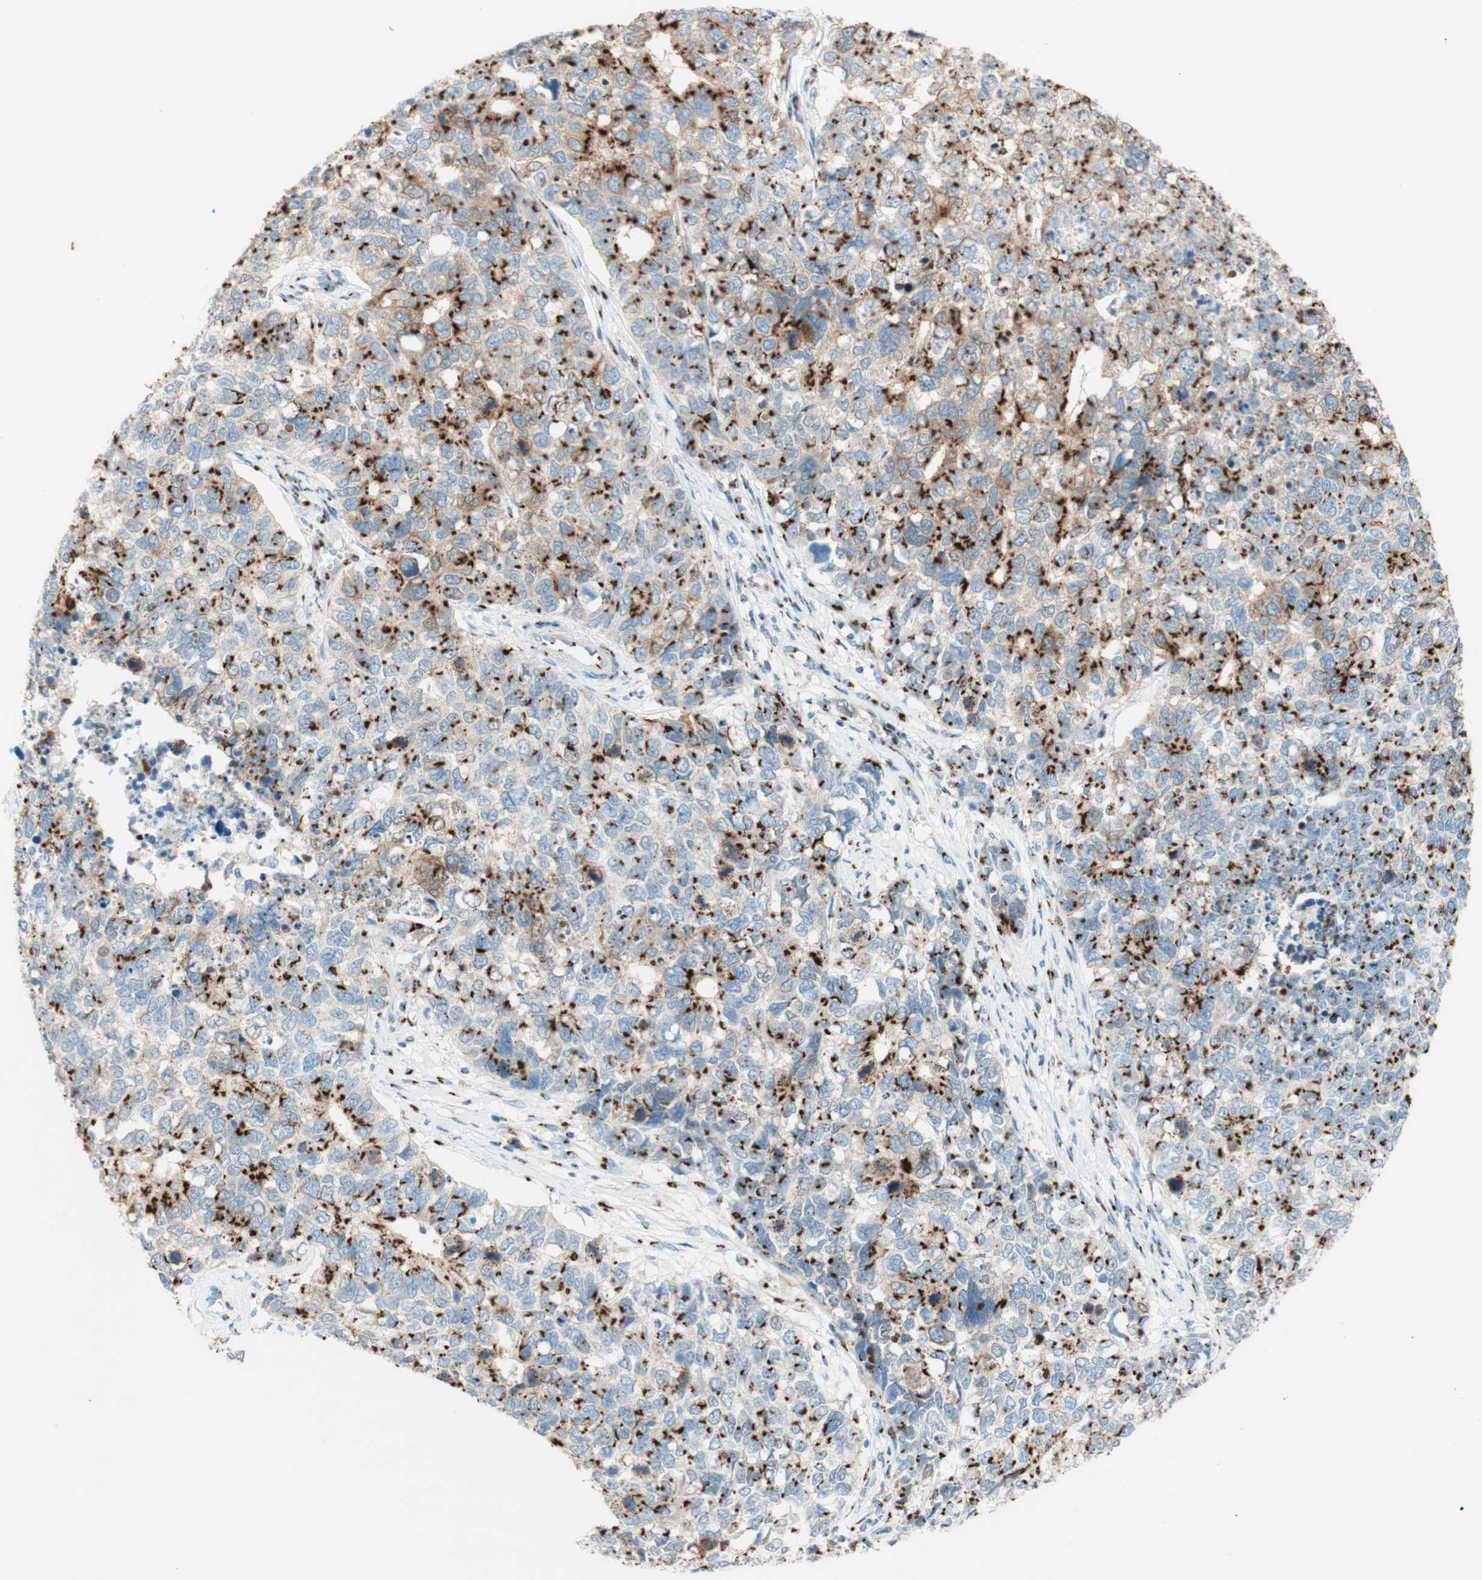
{"staining": {"intensity": "strong", "quantity": ">75%", "location": "cytoplasmic/membranous"}, "tissue": "cervical cancer", "cell_type": "Tumor cells", "image_type": "cancer", "snomed": [{"axis": "morphology", "description": "Squamous cell carcinoma, NOS"}, {"axis": "topography", "description": "Cervix"}], "caption": "High-power microscopy captured an immunohistochemistry photomicrograph of cervical cancer, revealing strong cytoplasmic/membranous expression in about >75% of tumor cells.", "gene": "GOLGB1", "patient": {"sex": "female", "age": 63}}